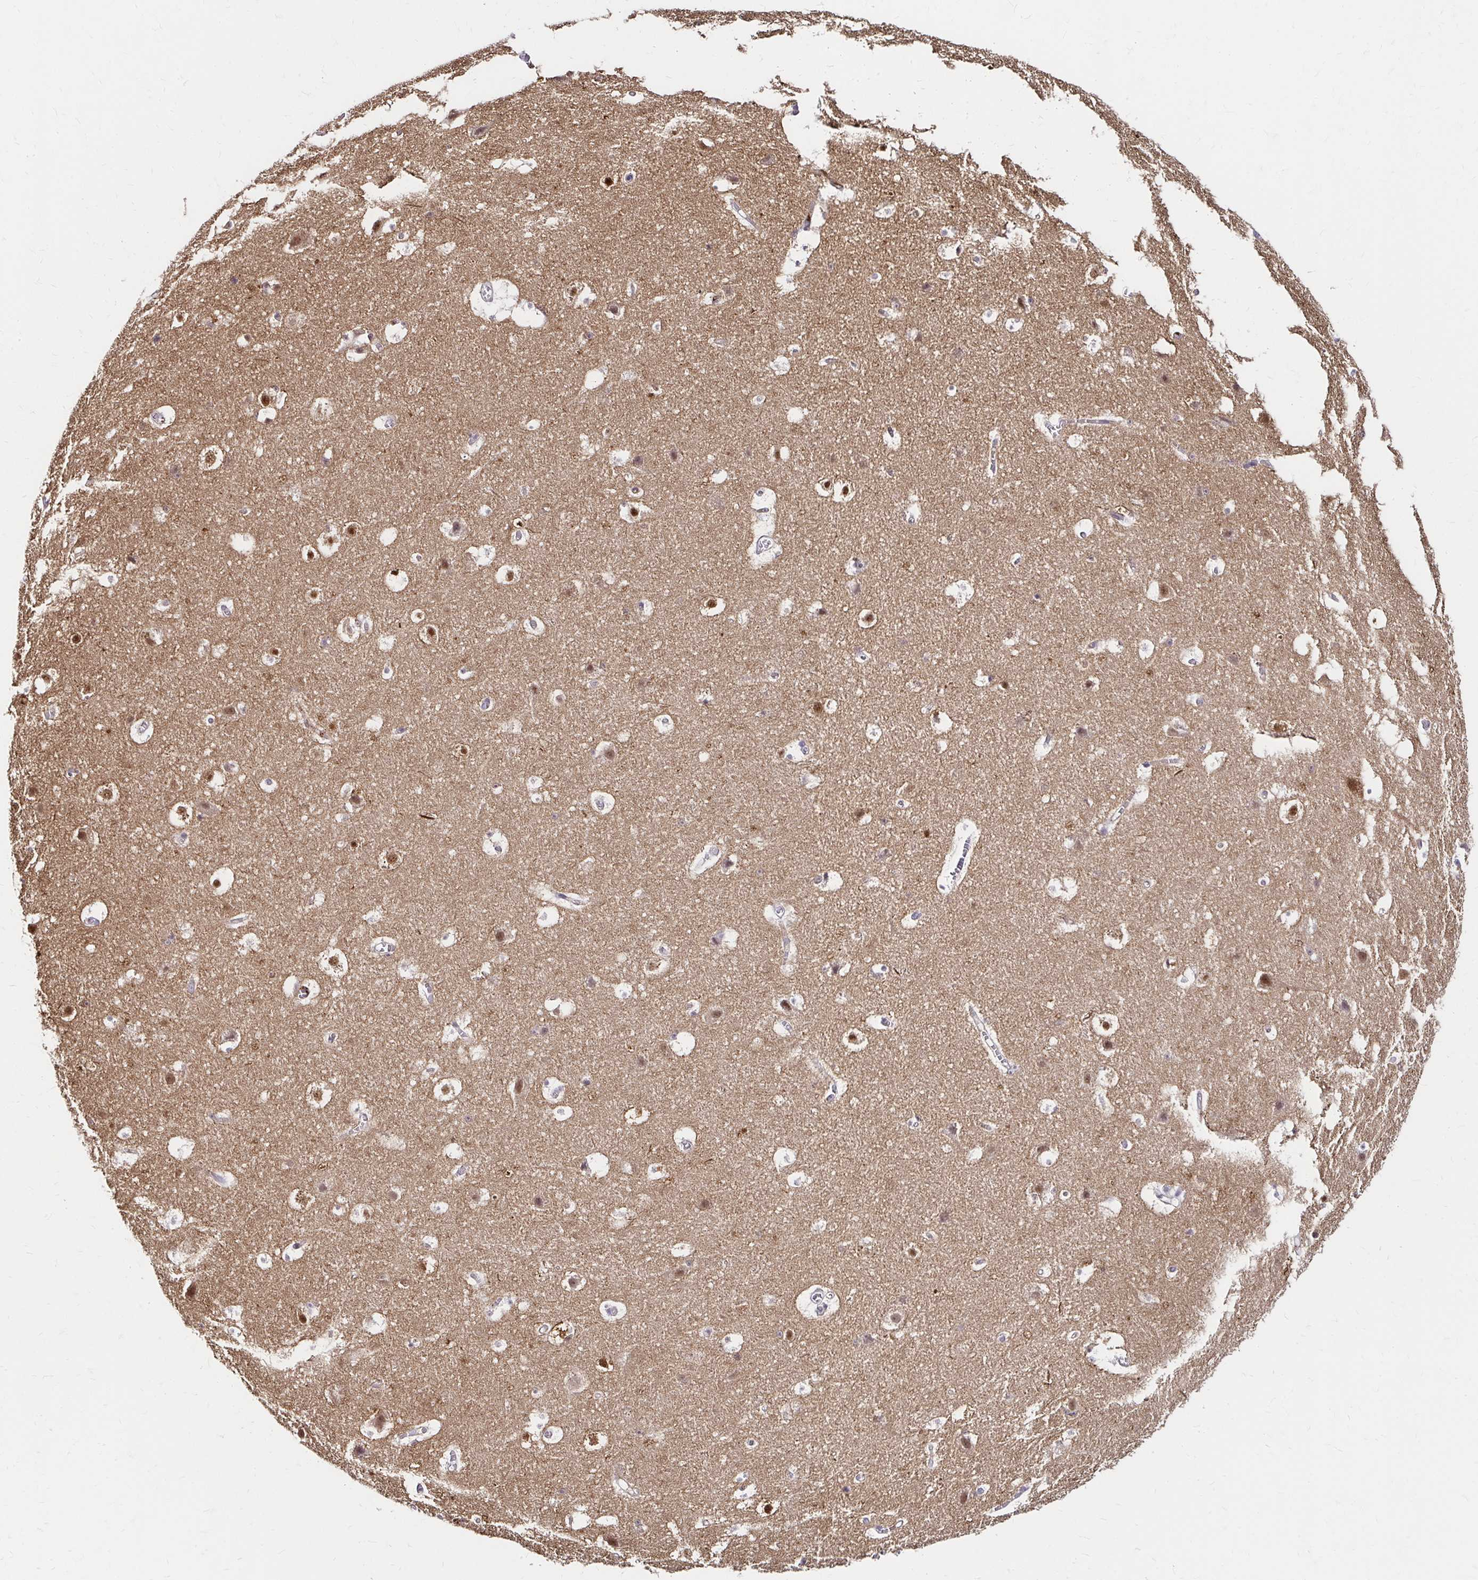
{"staining": {"intensity": "negative", "quantity": "none", "location": "none"}, "tissue": "cerebral cortex", "cell_type": "Endothelial cells", "image_type": "normal", "snomed": [{"axis": "morphology", "description": "Normal tissue, NOS"}, {"axis": "topography", "description": "Cerebral cortex"}], "caption": "There is no significant positivity in endothelial cells of cerebral cortex.", "gene": "GUCY1A1", "patient": {"sex": "female", "age": 42}}